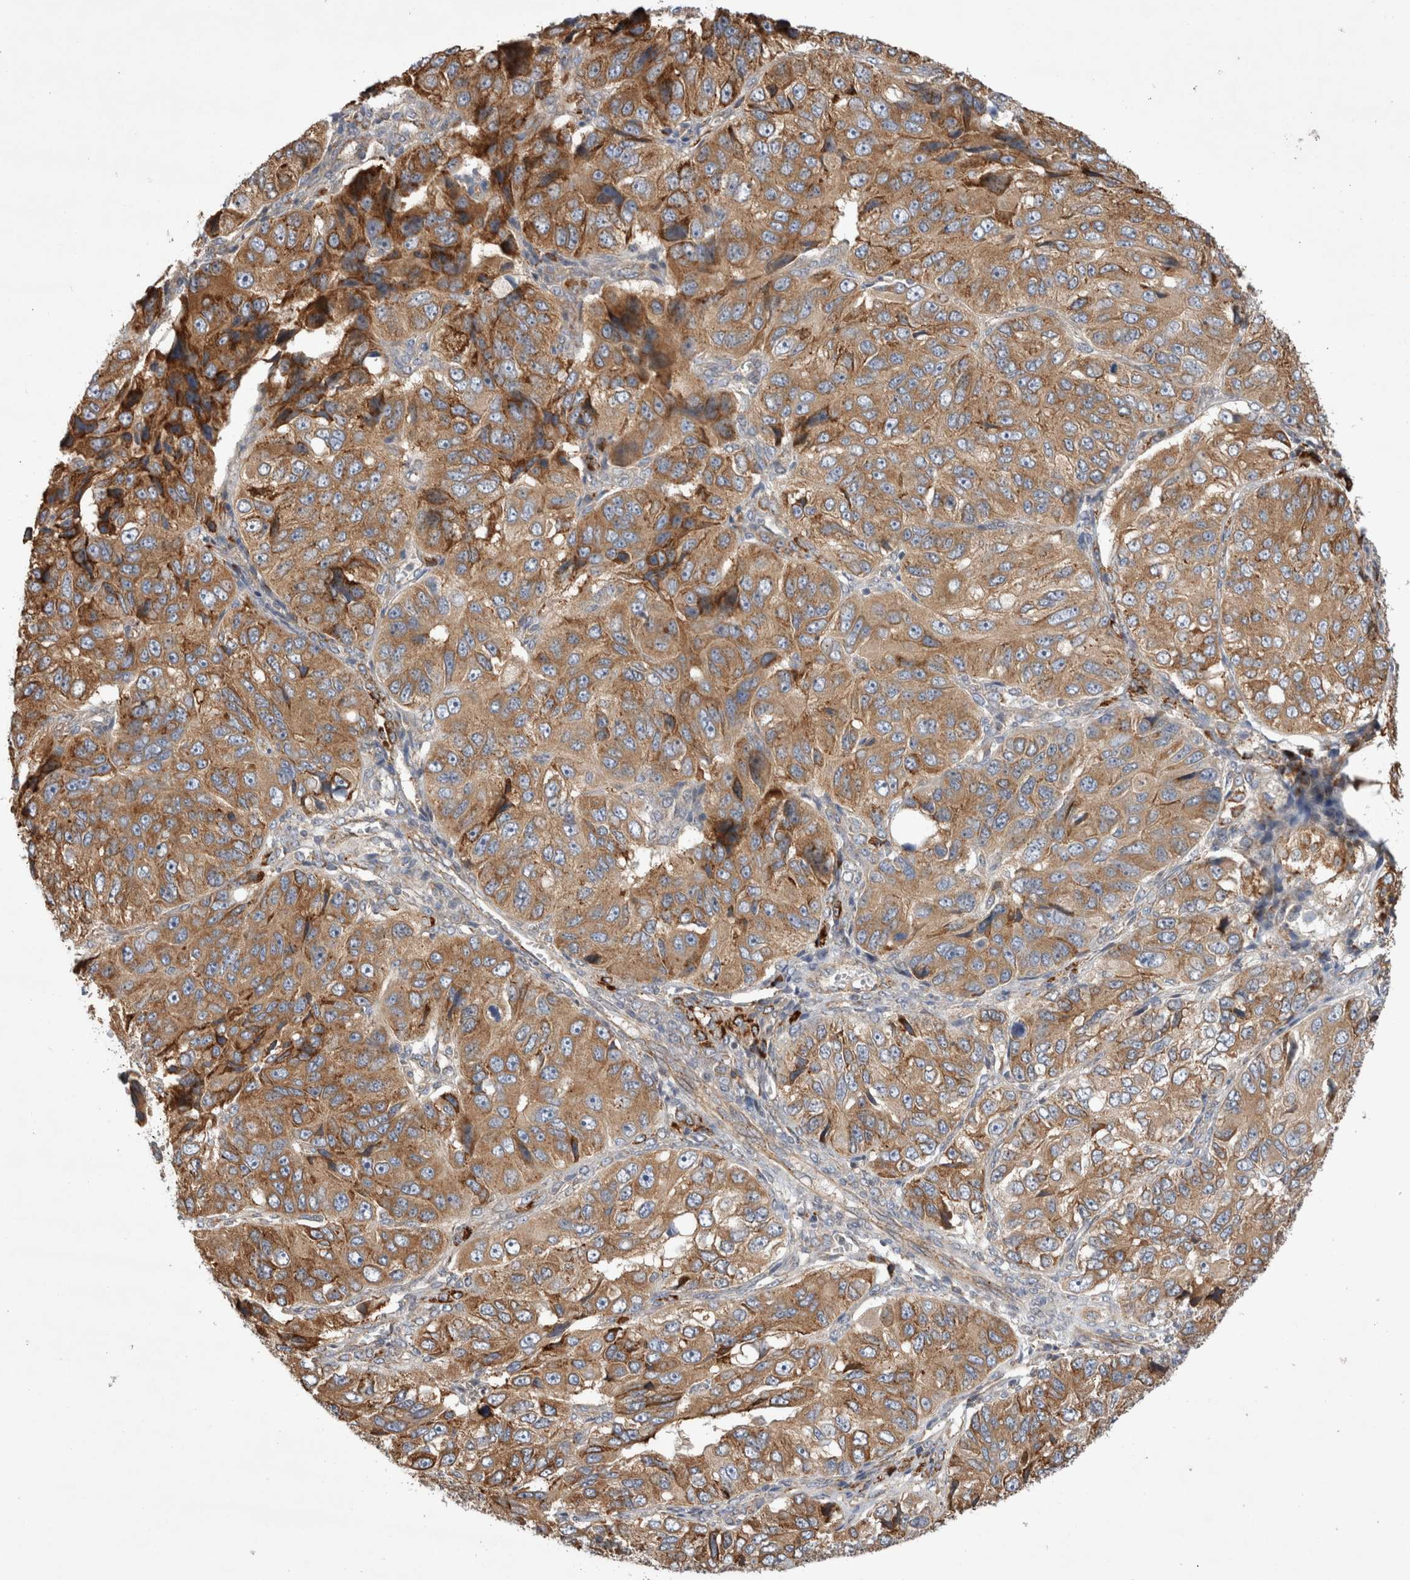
{"staining": {"intensity": "moderate", "quantity": ">75%", "location": "cytoplasmic/membranous"}, "tissue": "ovarian cancer", "cell_type": "Tumor cells", "image_type": "cancer", "snomed": [{"axis": "morphology", "description": "Carcinoma, endometroid"}, {"axis": "topography", "description": "Ovary"}], "caption": "A micrograph of ovarian cancer (endometroid carcinoma) stained for a protein displays moderate cytoplasmic/membranous brown staining in tumor cells.", "gene": "PDCD10", "patient": {"sex": "female", "age": 51}}